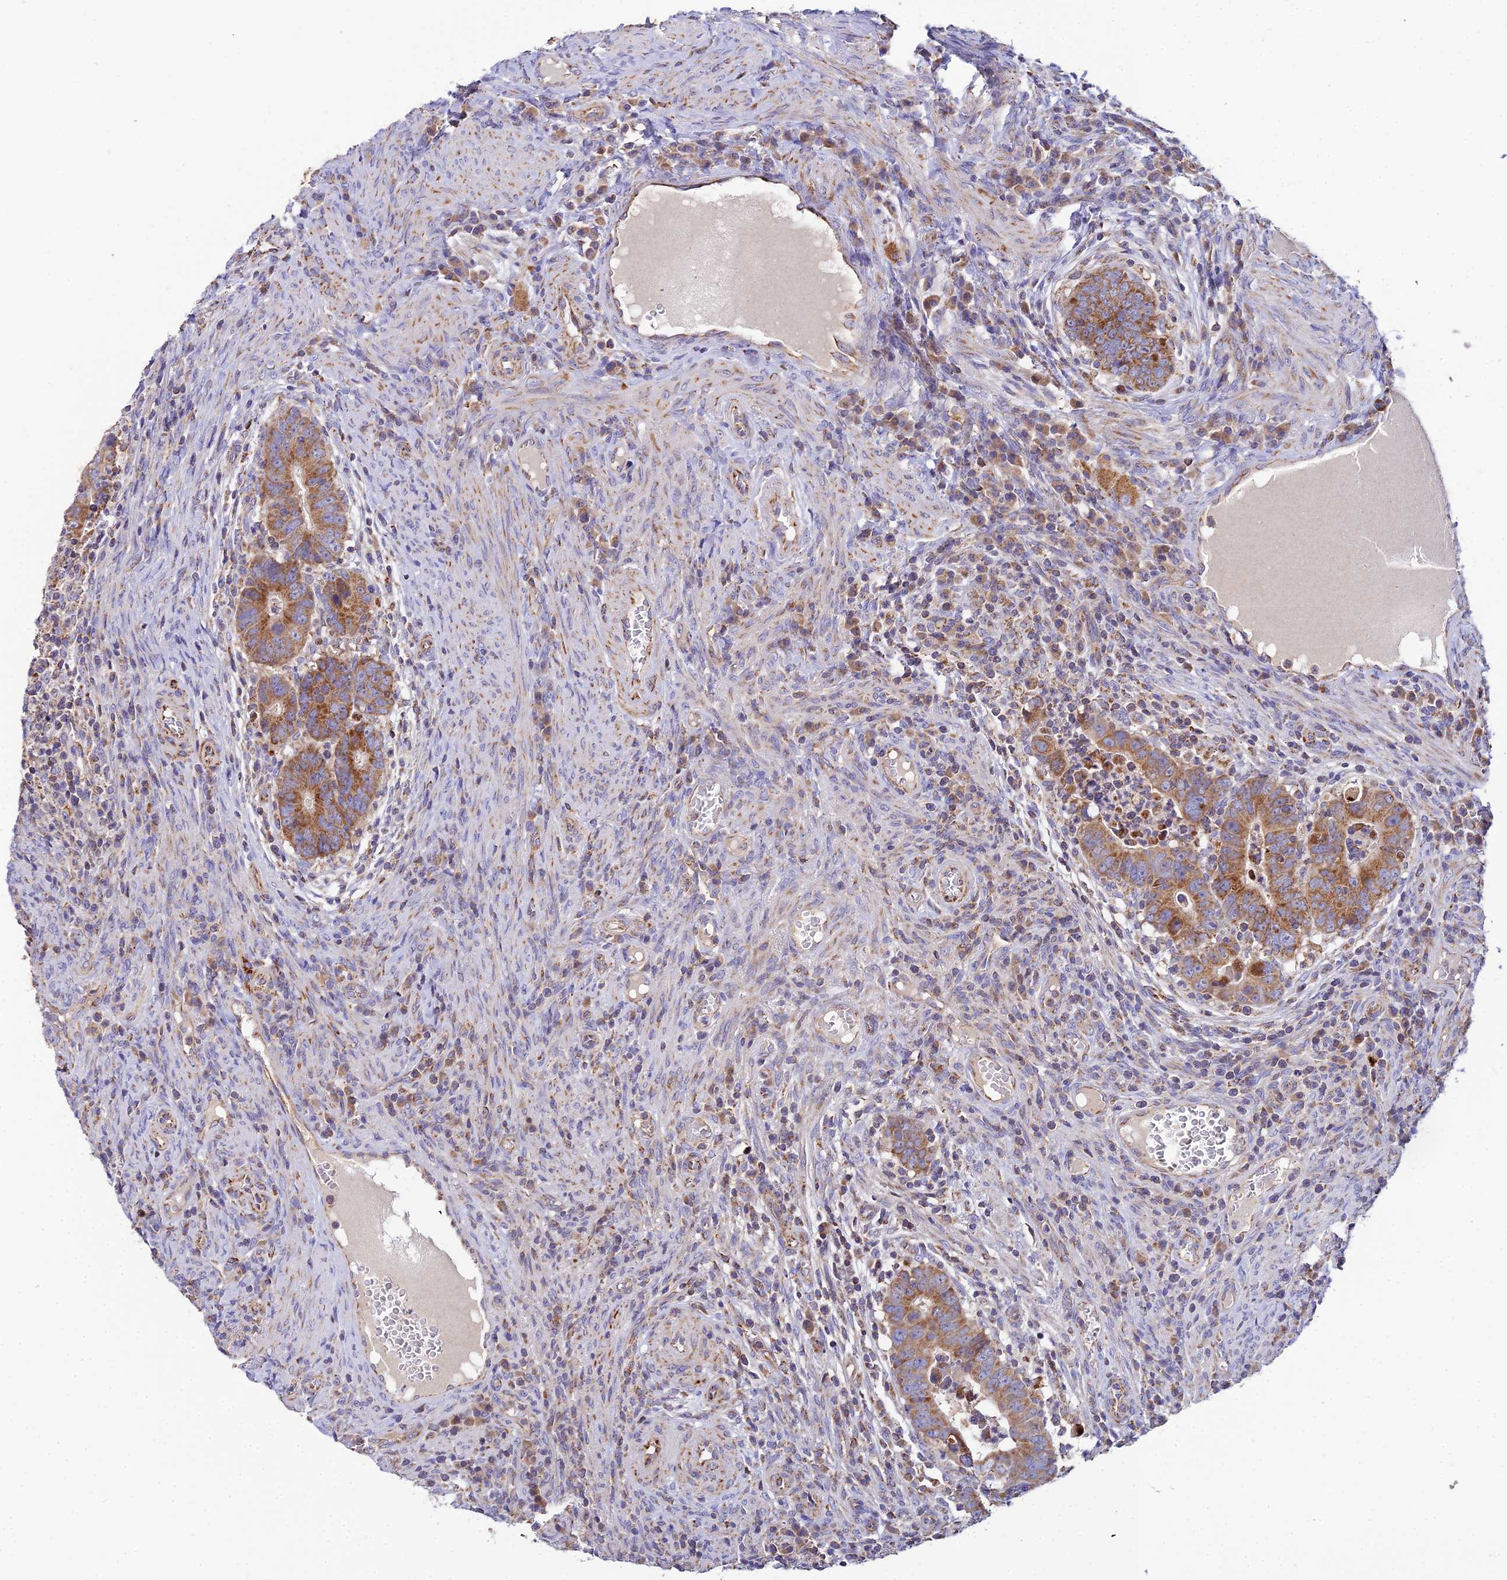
{"staining": {"intensity": "moderate", "quantity": ">75%", "location": "cytoplasmic/membranous"}, "tissue": "colorectal cancer", "cell_type": "Tumor cells", "image_type": "cancer", "snomed": [{"axis": "morphology", "description": "Normal tissue, NOS"}, {"axis": "morphology", "description": "Adenocarcinoma, NOS"}, {"axis": "topography", "description": "Rectum"}], "caption": "The photomicrograph displays a brown stain indicating the presence of a protein in the cytoplasmic/membranous of tumor cells in colorectal adenocarcinoma.", "gene": "NIPSNAP3A", "patient": {"sex": "female", "age": 65}}